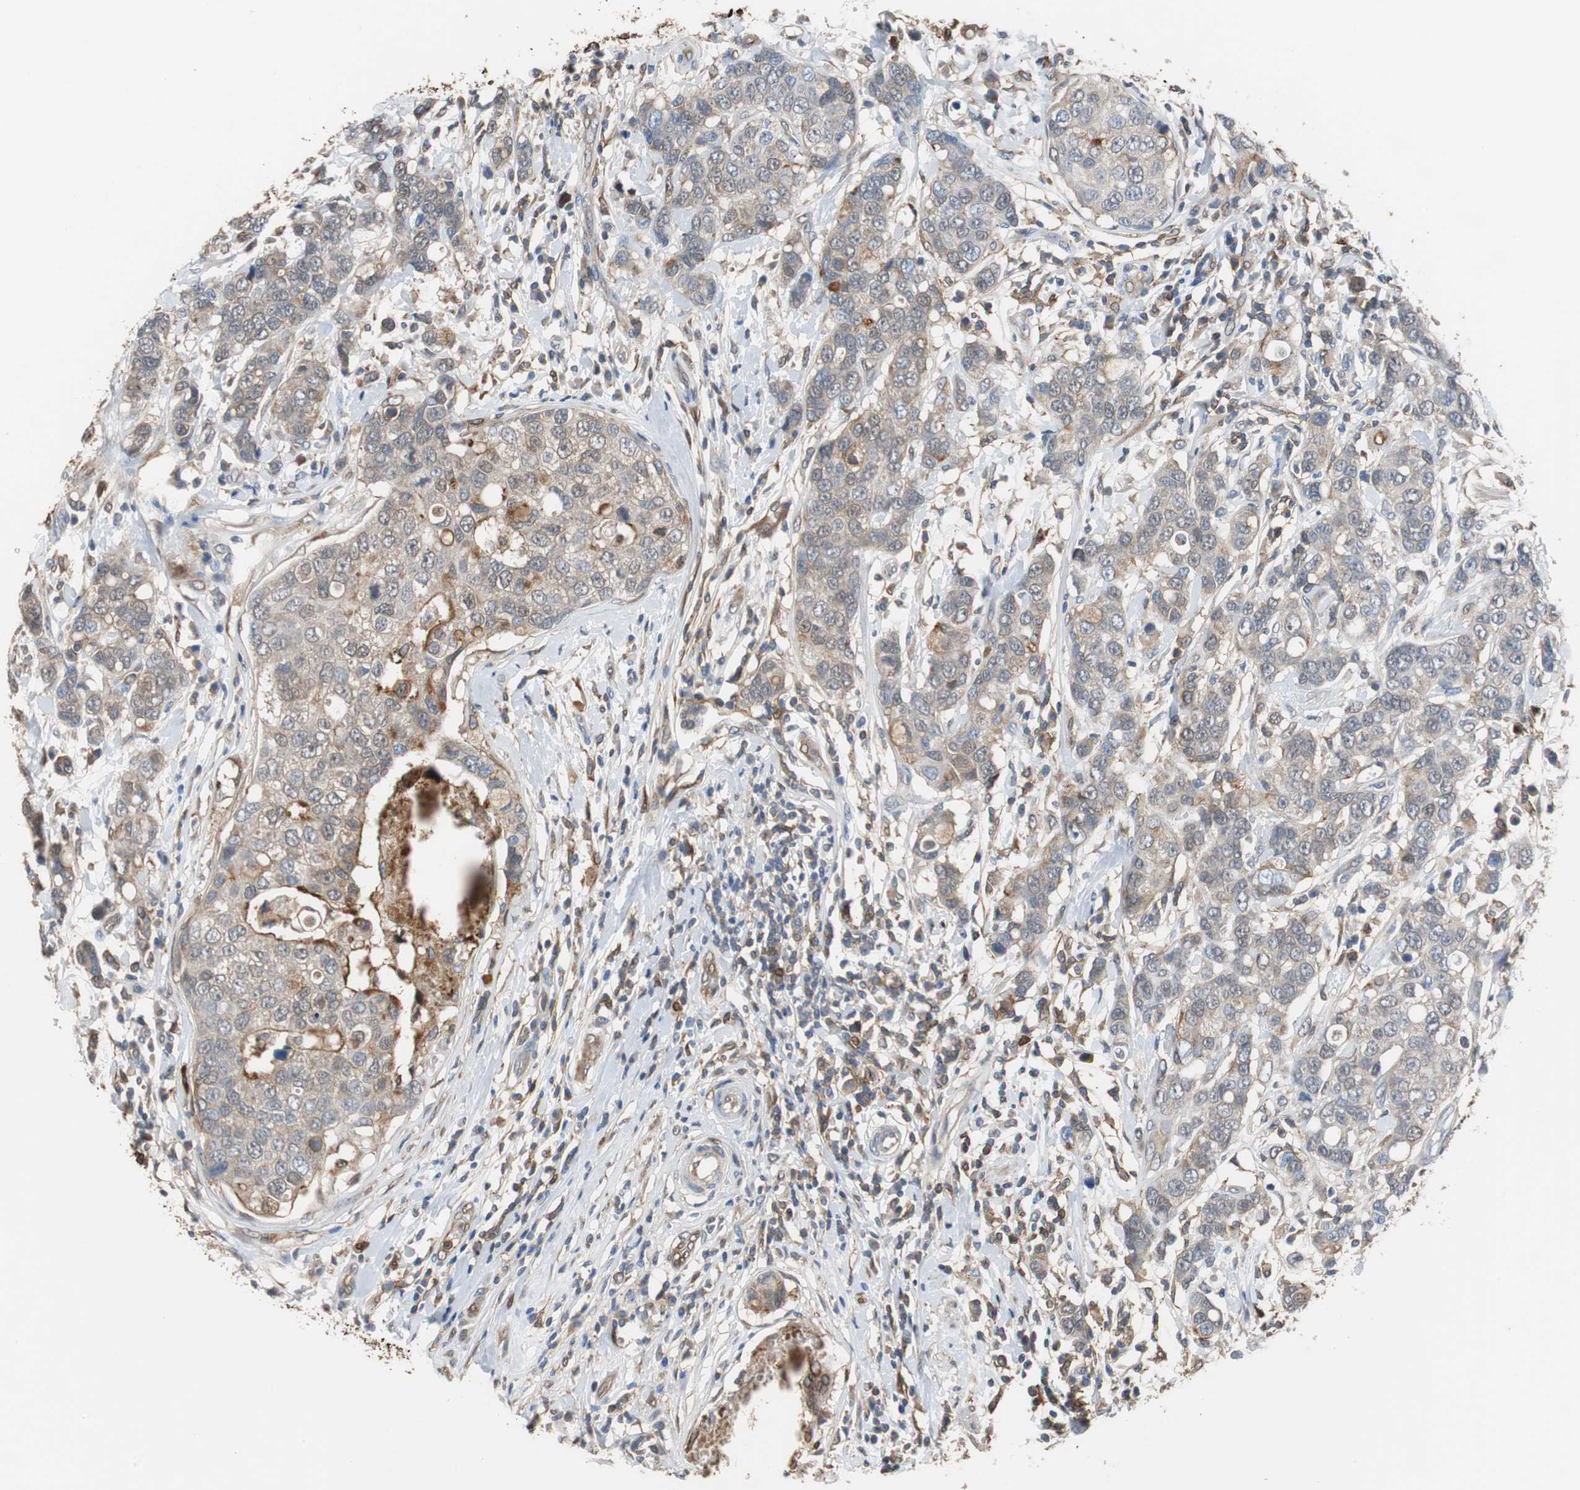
{"staining": {"intensity": "weak", "quantity": "<25%", "location": "cytoplasmic/membranous"}, "tissue": "breast cancer", "cell_type": "Tumor cells", "image_type": "cancer", "snomed": [{"axis": "morphology", "description": "Duct carcinoma"}, {"axis": "topography", "description": "Breast"}], "caption": "An image of human breast cancer is negative for staining in tumor cells.", "gene": "ANXA4", "patient": {"sex": "female", "age": 27}}